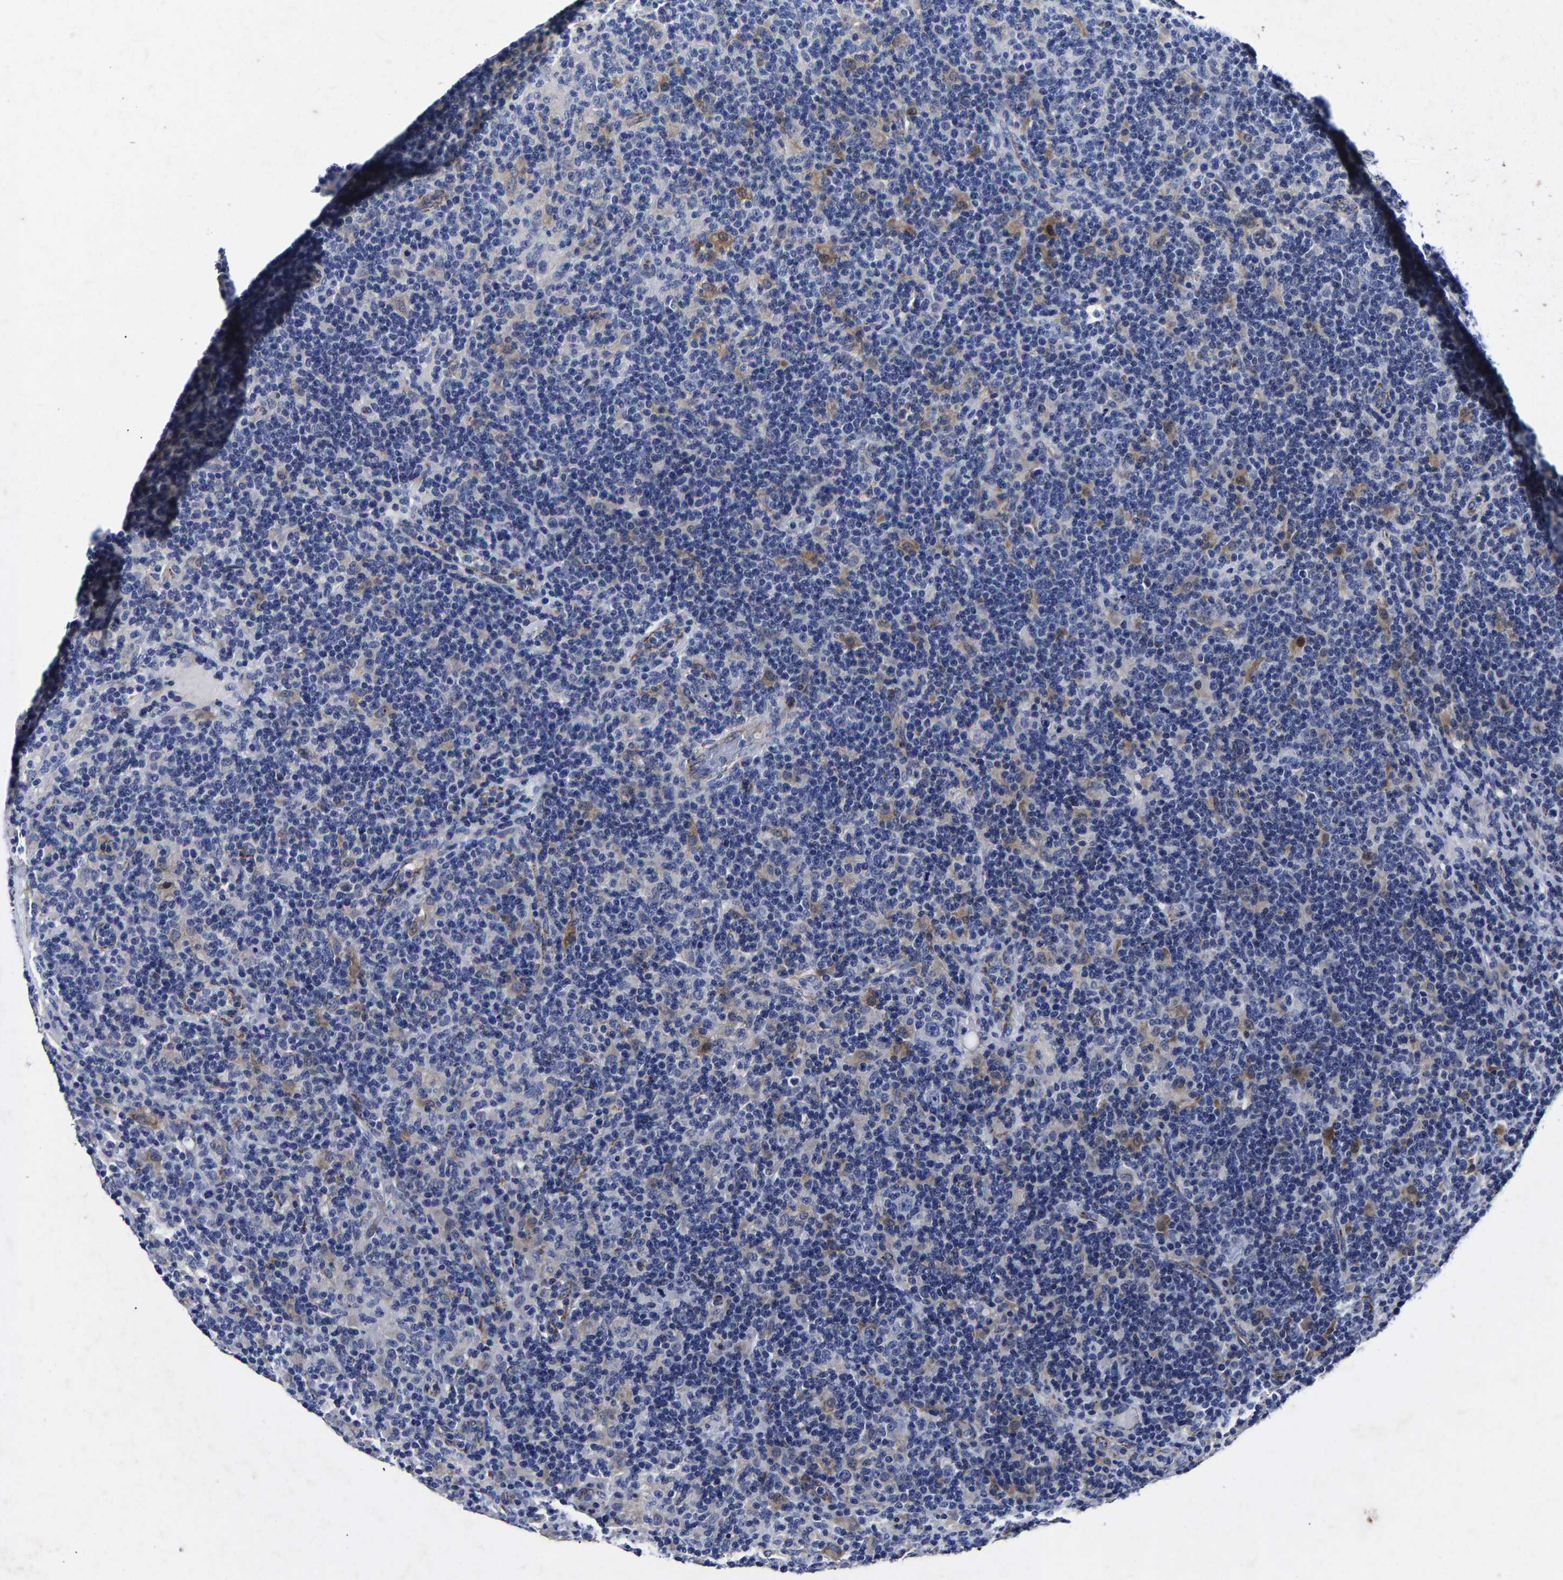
{"staining": {"intensity": "negative", "quantity": "none", "location": "none"}, "tissue": "lymphoma", "cell_type": "Tumor cells", "image_type": "cancer", "snomed": [{"axis": "morphology", "description": "Hodgkin's disease, NOS"}, {"axis": "topography", "description": "Lymph node"}], "caption": "There is no significant positivity in tumor cells of lymphoma. The staining is performed using DAB (3,3'-diaminobenzidine) brown chromogen with nuclei counter-stained in using hematoxylin.", "gene": "AASS", "patient": {"sex": "male", "age": 70}}